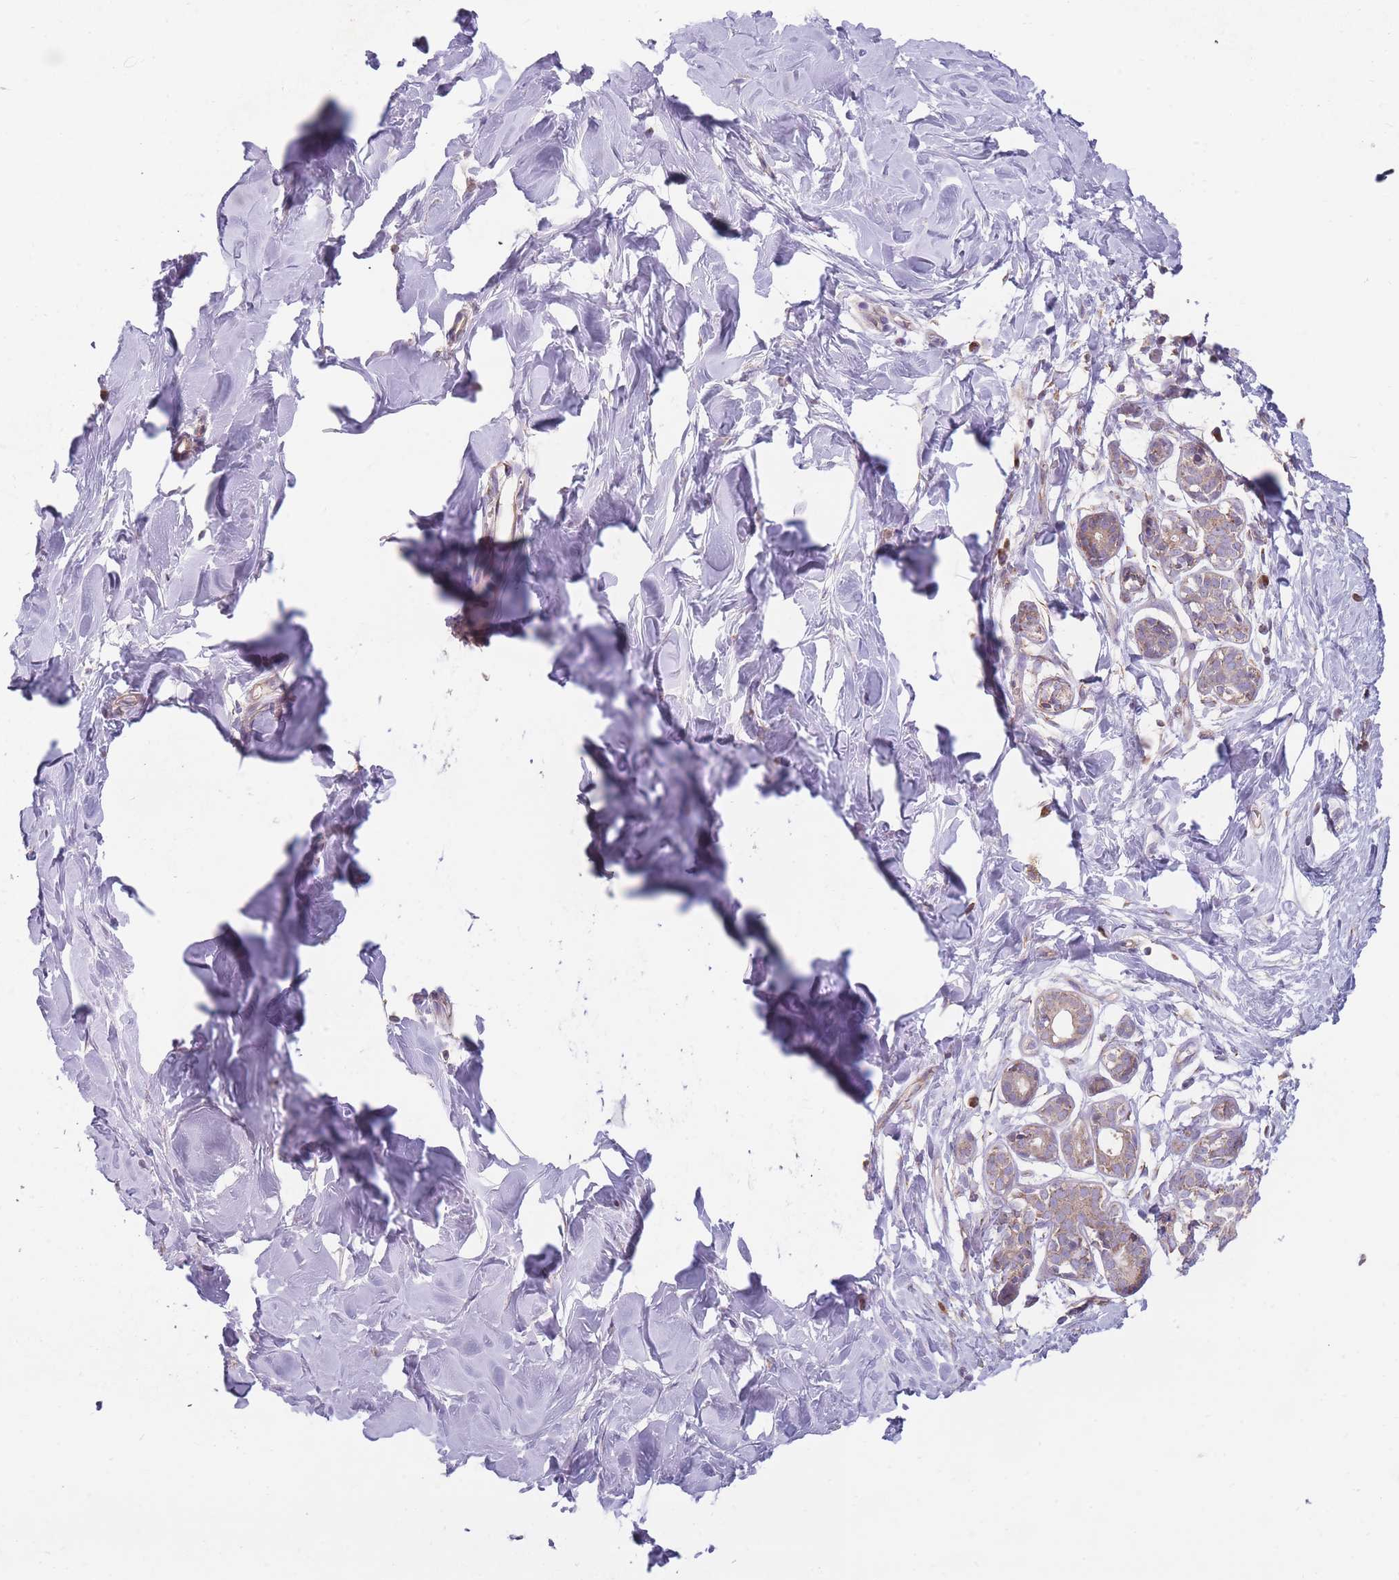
{"staining": {"intensity": "negative", "quantity": "none", "location": "none"}, "tissue": "breast", "cell_type": "Adipocytes", "image_type": "normal", "snomed": [{"axis": "morphology", "description": "Normal tissue, NOS"}, {"axis": "topography", "description": "Breast"}], "caption": "Adipocytes are negative for brown protein staining in unremarkable breast. (DAB IHC with hematoxylin counter stain).", "gene": "ENSG00000255639", "patient": {"sex": "female", "age": 27}}